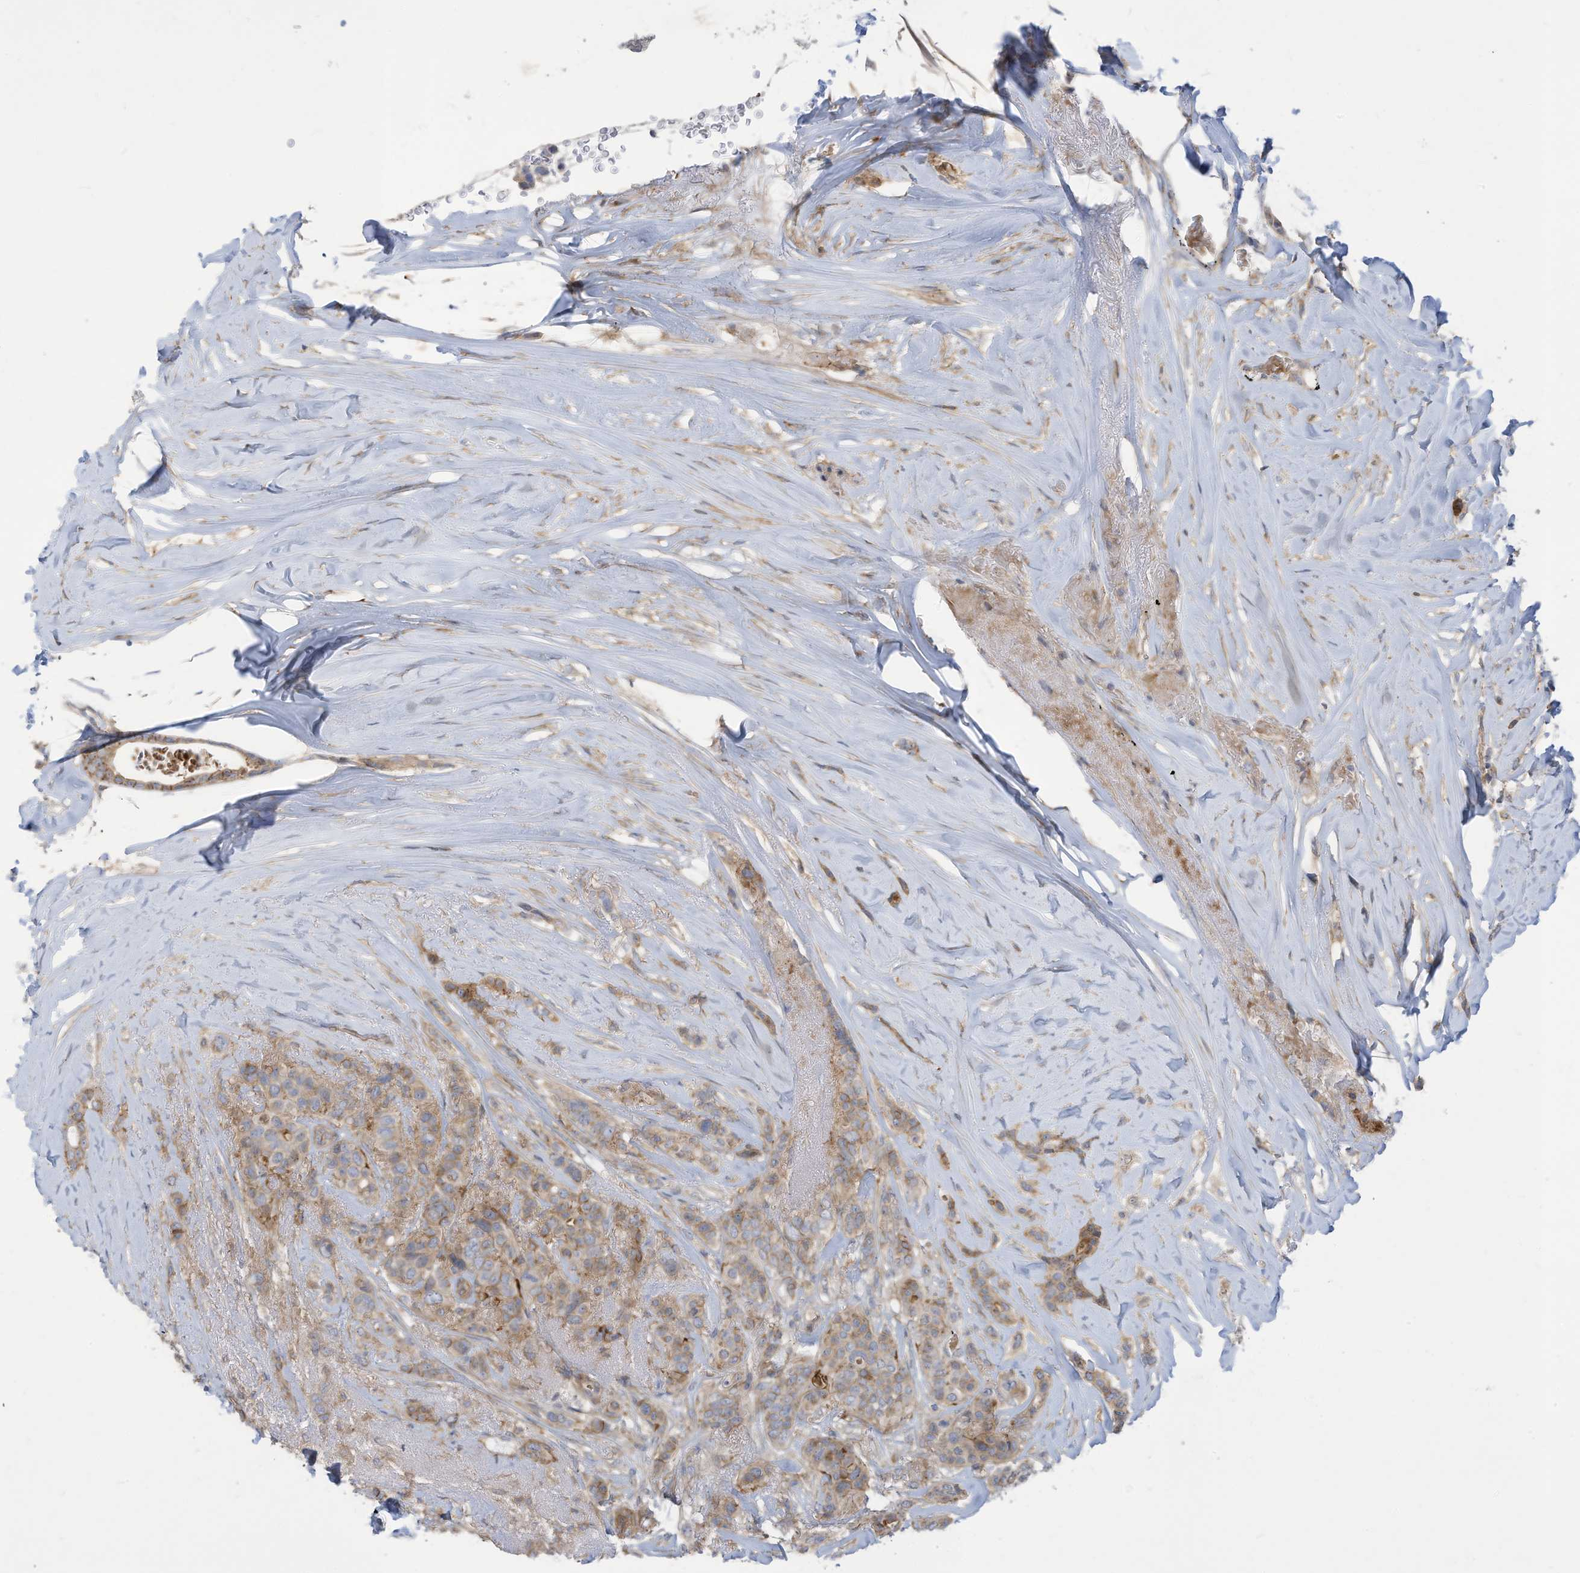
{"staining": {"intensity": "weak", "quantity": "25%-75%", "location": "cytoplasmic/membranous"}, "tissue": "breast cancer", "cell_type": "Tumor cells", "image_type": "cancer", "snomed": [{"axis": "morphology", "description": "Lobular carcinoma"}, {"axis": "topography", "description": "Breast"}], "caption": "This image displays immunohistochemistry staining of human breast lobular carcinoma, with low weak cytoplasmic/membranous expression in about 25%-75% of tumor cells.", "gene": "ADAT2", "patient": {"sex": "female", "age": 51}}